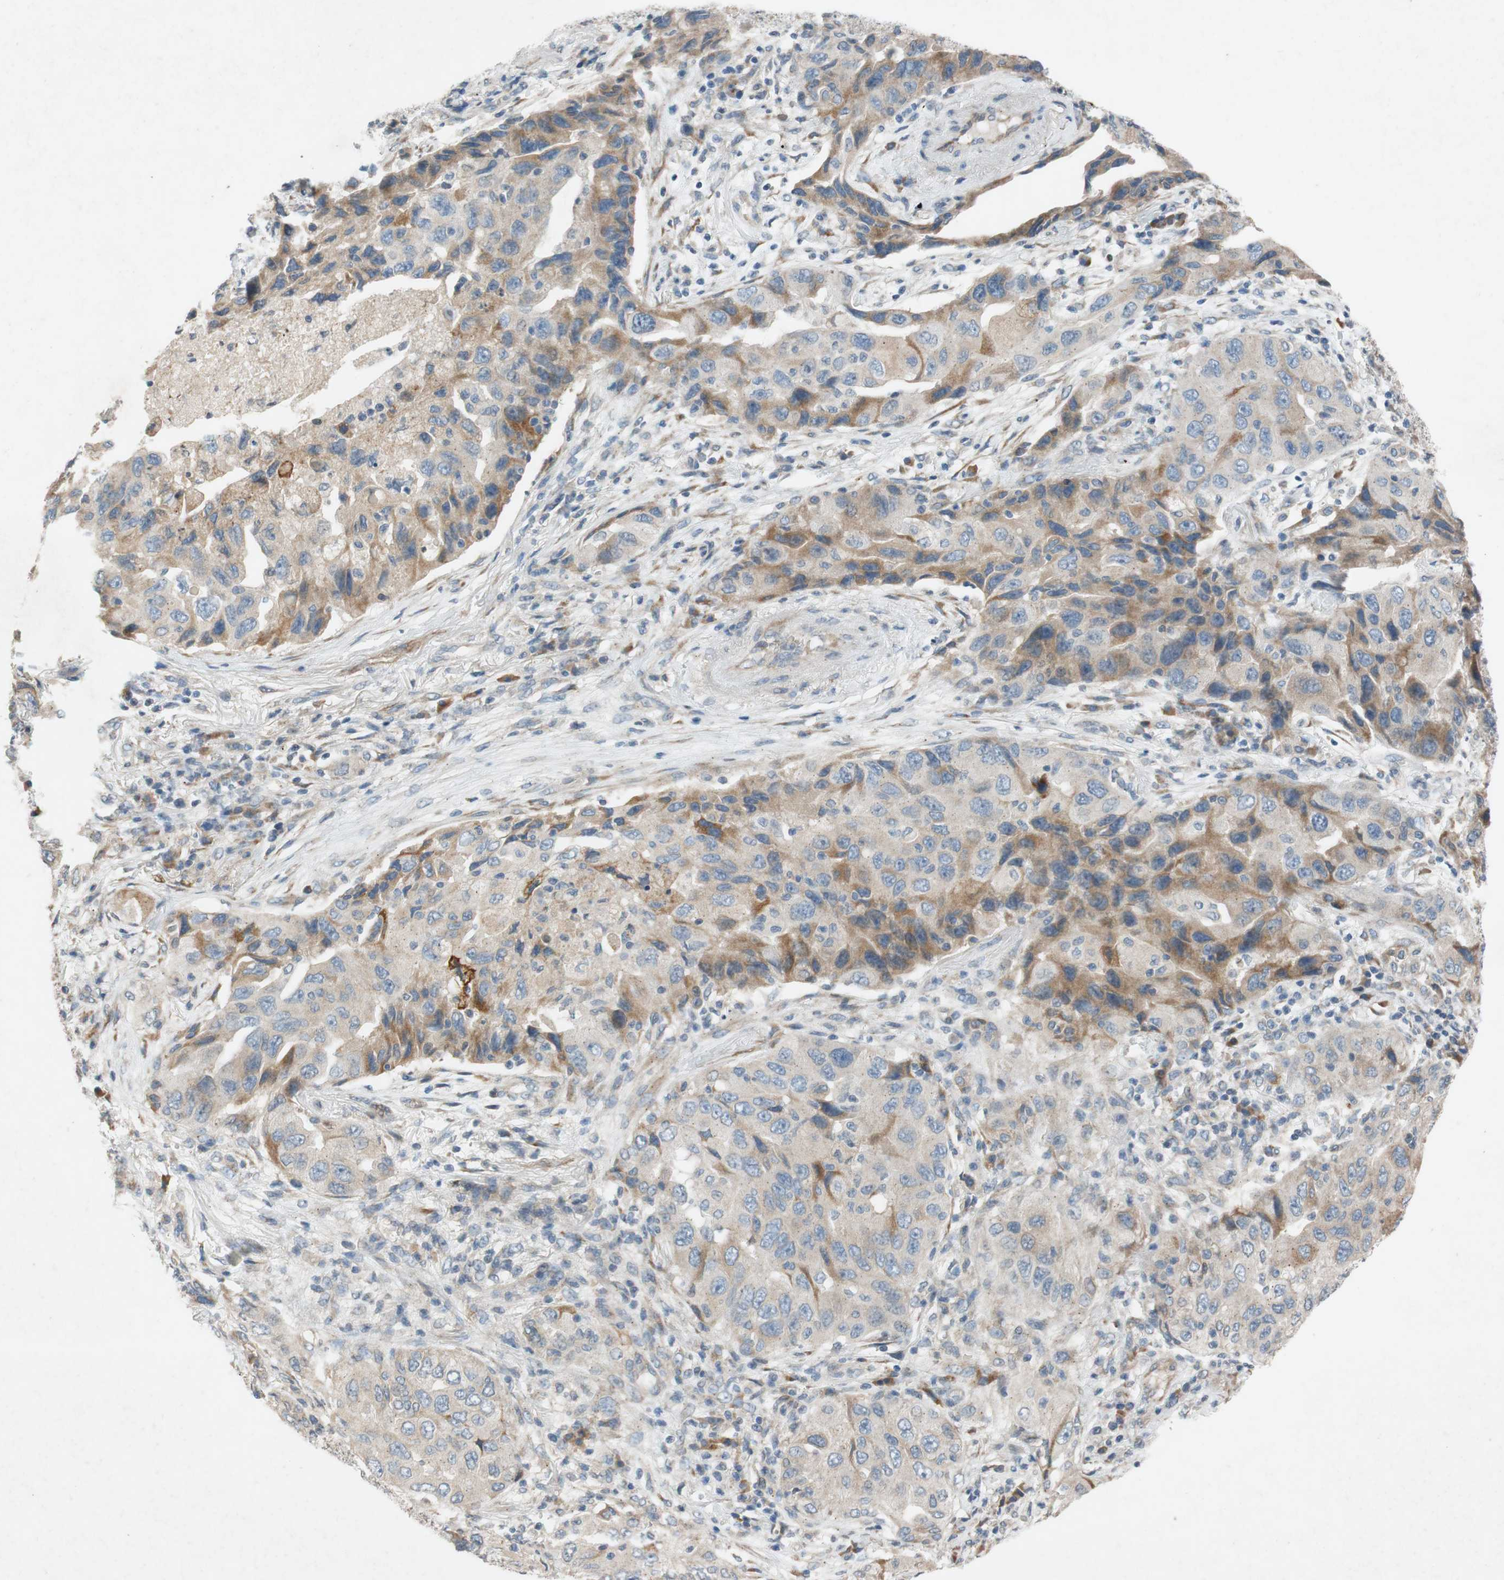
{"staining": {"intensity": "moderate", "quantity": ">75%", "location": "cytoplasmic/membranous"}, "tissue": "lung cancer", "cell_type": "Tumor cells", "image_type": "cancer", "snomed": [{"axis": "morphology", "description": "Adenocarcinoma, NOS"}, {"axis": "topography", "description": "Lung"}], "caption": "This micrograph reveals immunohistochemistry staining of human lung cancer, with medium moderate cytoplasmic/membranous staining in about >75% of tumor cells.", "gene": "ADD2", "patient": {"sex": "female", "age": 65}}